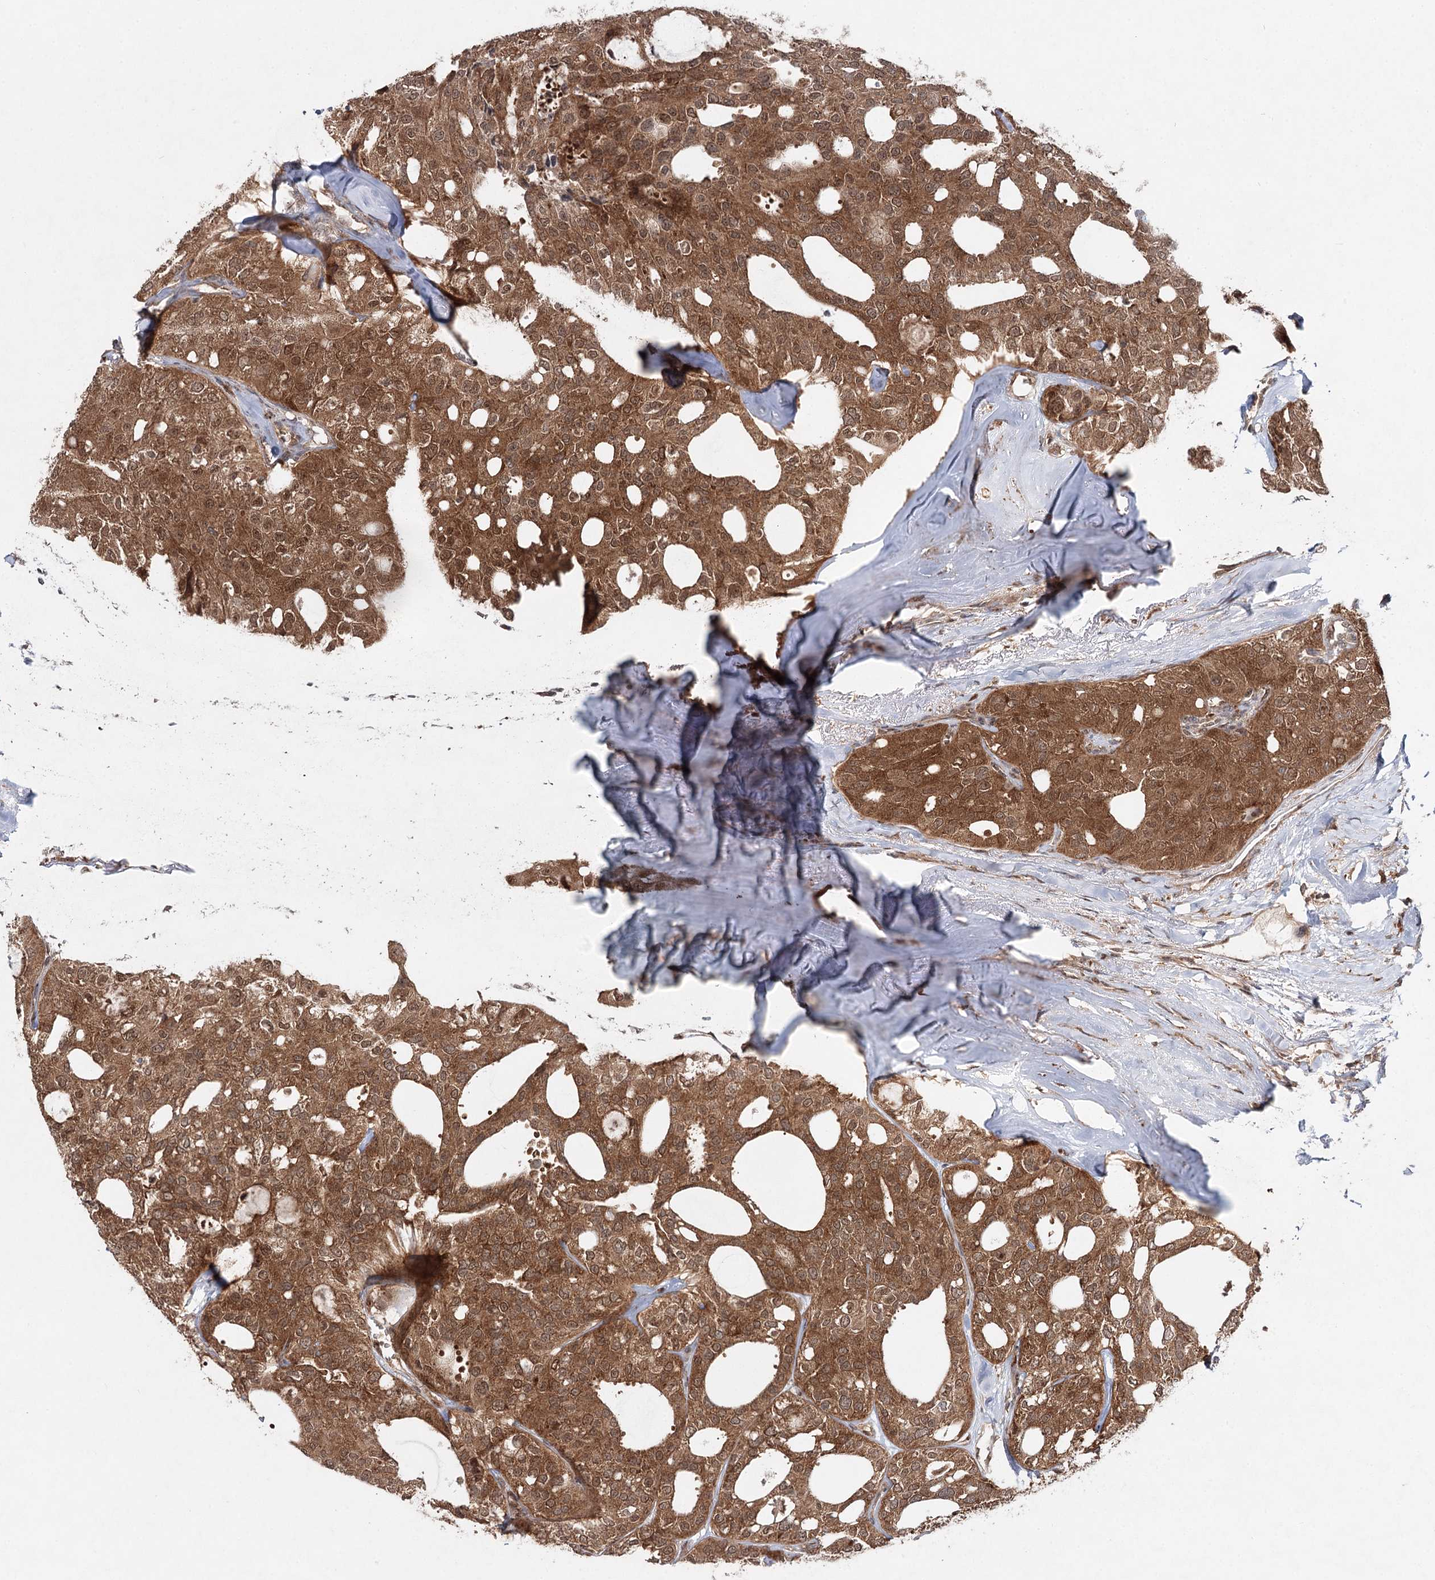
{"staining": {"intensity": "moderate", "quantity": ">75%", "location": "cytoplasmic/membranous,nuclear"}, "tissue": "thyroid cancer", "cell_type": "Tumor cells", "image_type": "cancer", "snomed": [{"axis": "morphology", "description": "Follicular adenoma carcinoma, NOS"}, {"axis": "topography", "description": "Thyroid gland"}], "caption": "A brown stain shows moderate cytoplasmic/membranous and nuclear positivity of a protein in follicular adenoma carcinoma (thyroid) tumor cells.", "gene": "C12orf4", "patient": {"sex": "male", "age": 75}}